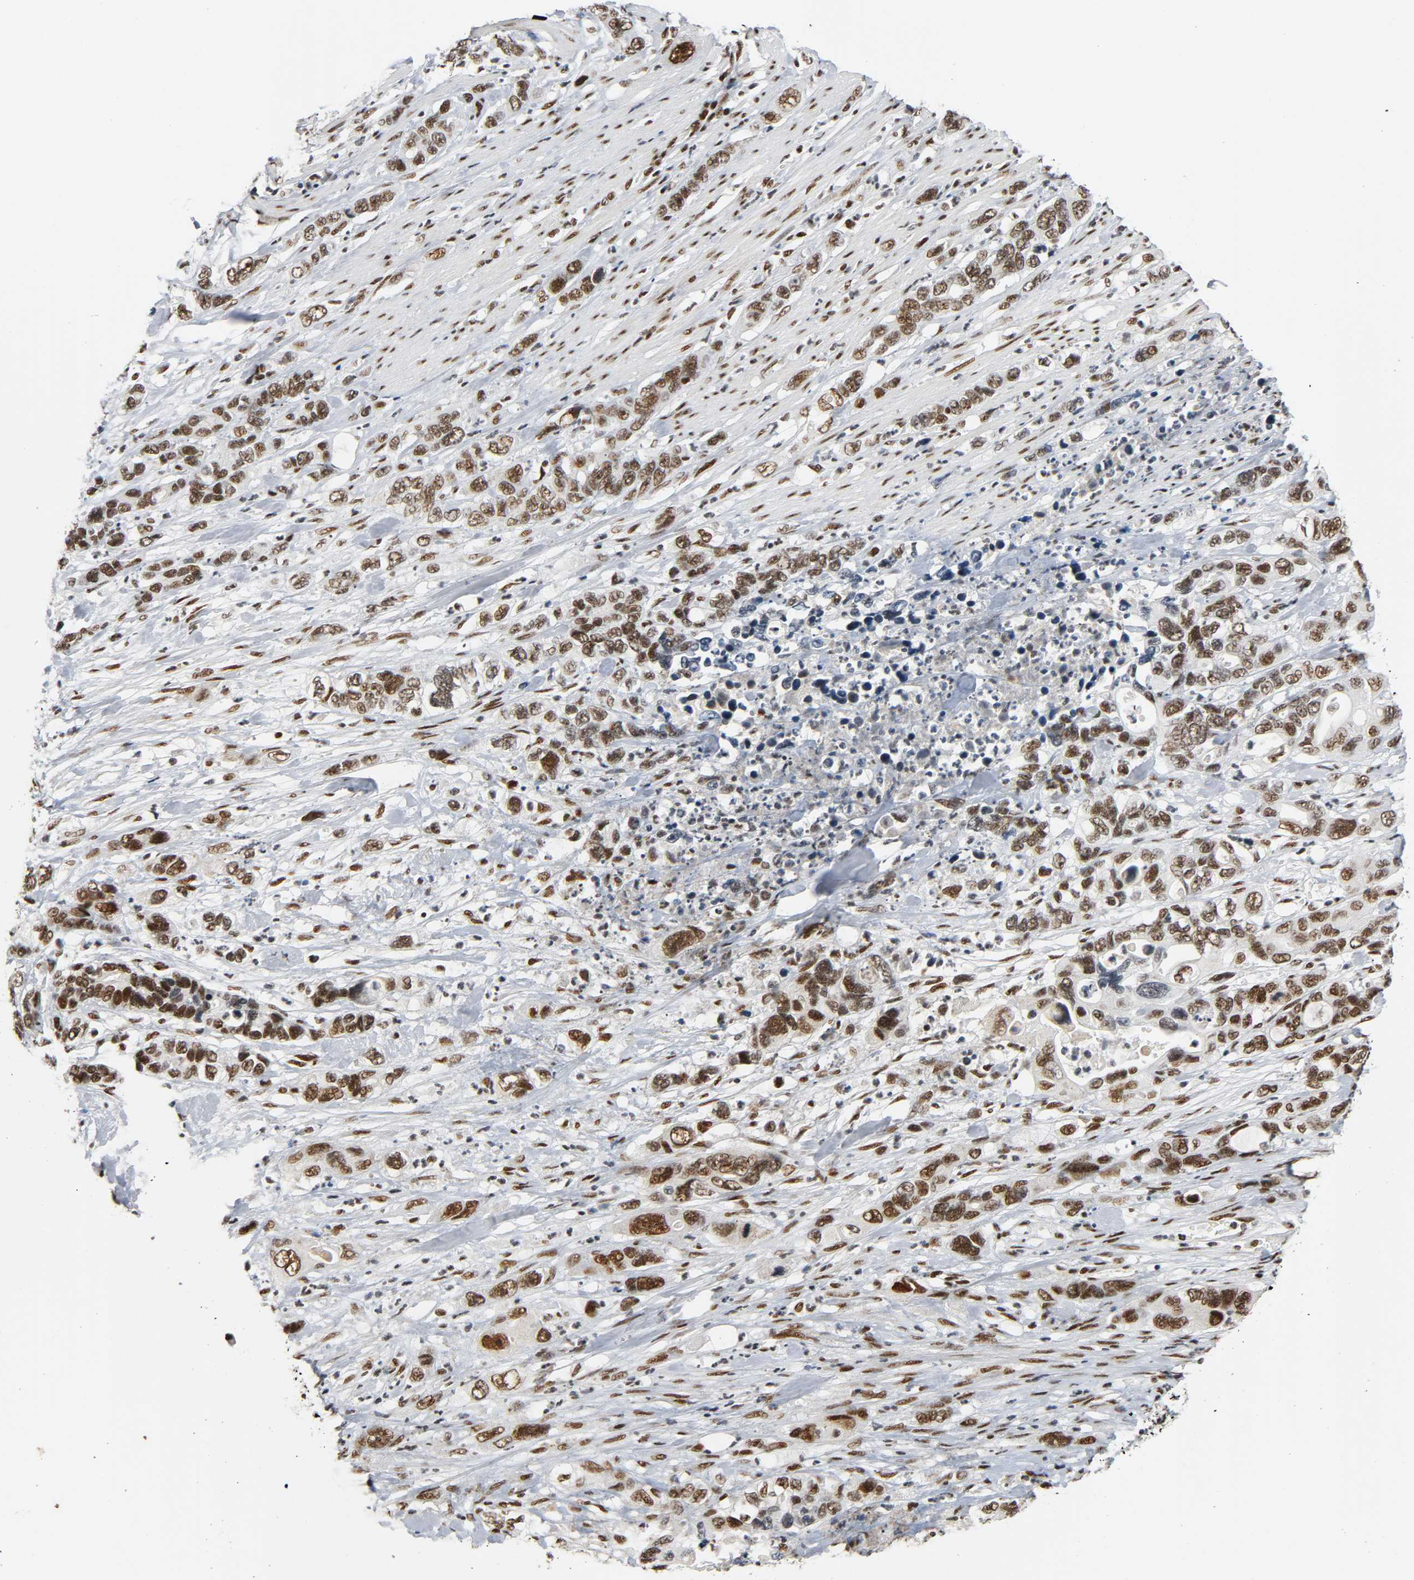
{"staining": {"intensity": "strong", "quantity": ">75%", "location": "nuclear"}, "tissue": "pancreatic cancer", "cell_type": "Tumor cells", "image_type": "cancer", "snomed": [{"axis": "morphology", "description": "Adenocarcinoma, NOS"}, {"axis": "topography", "description": "Pancreas"}], "caption": "Immunohistochemistry (IHC) of human pancreatic cancer (adenocarcinoma) reveals high levels of strong nuclear expression in approximately >75% of tumor cells.", "gene": "CDK9", "patient": {"sex": "female", "age": 71}}